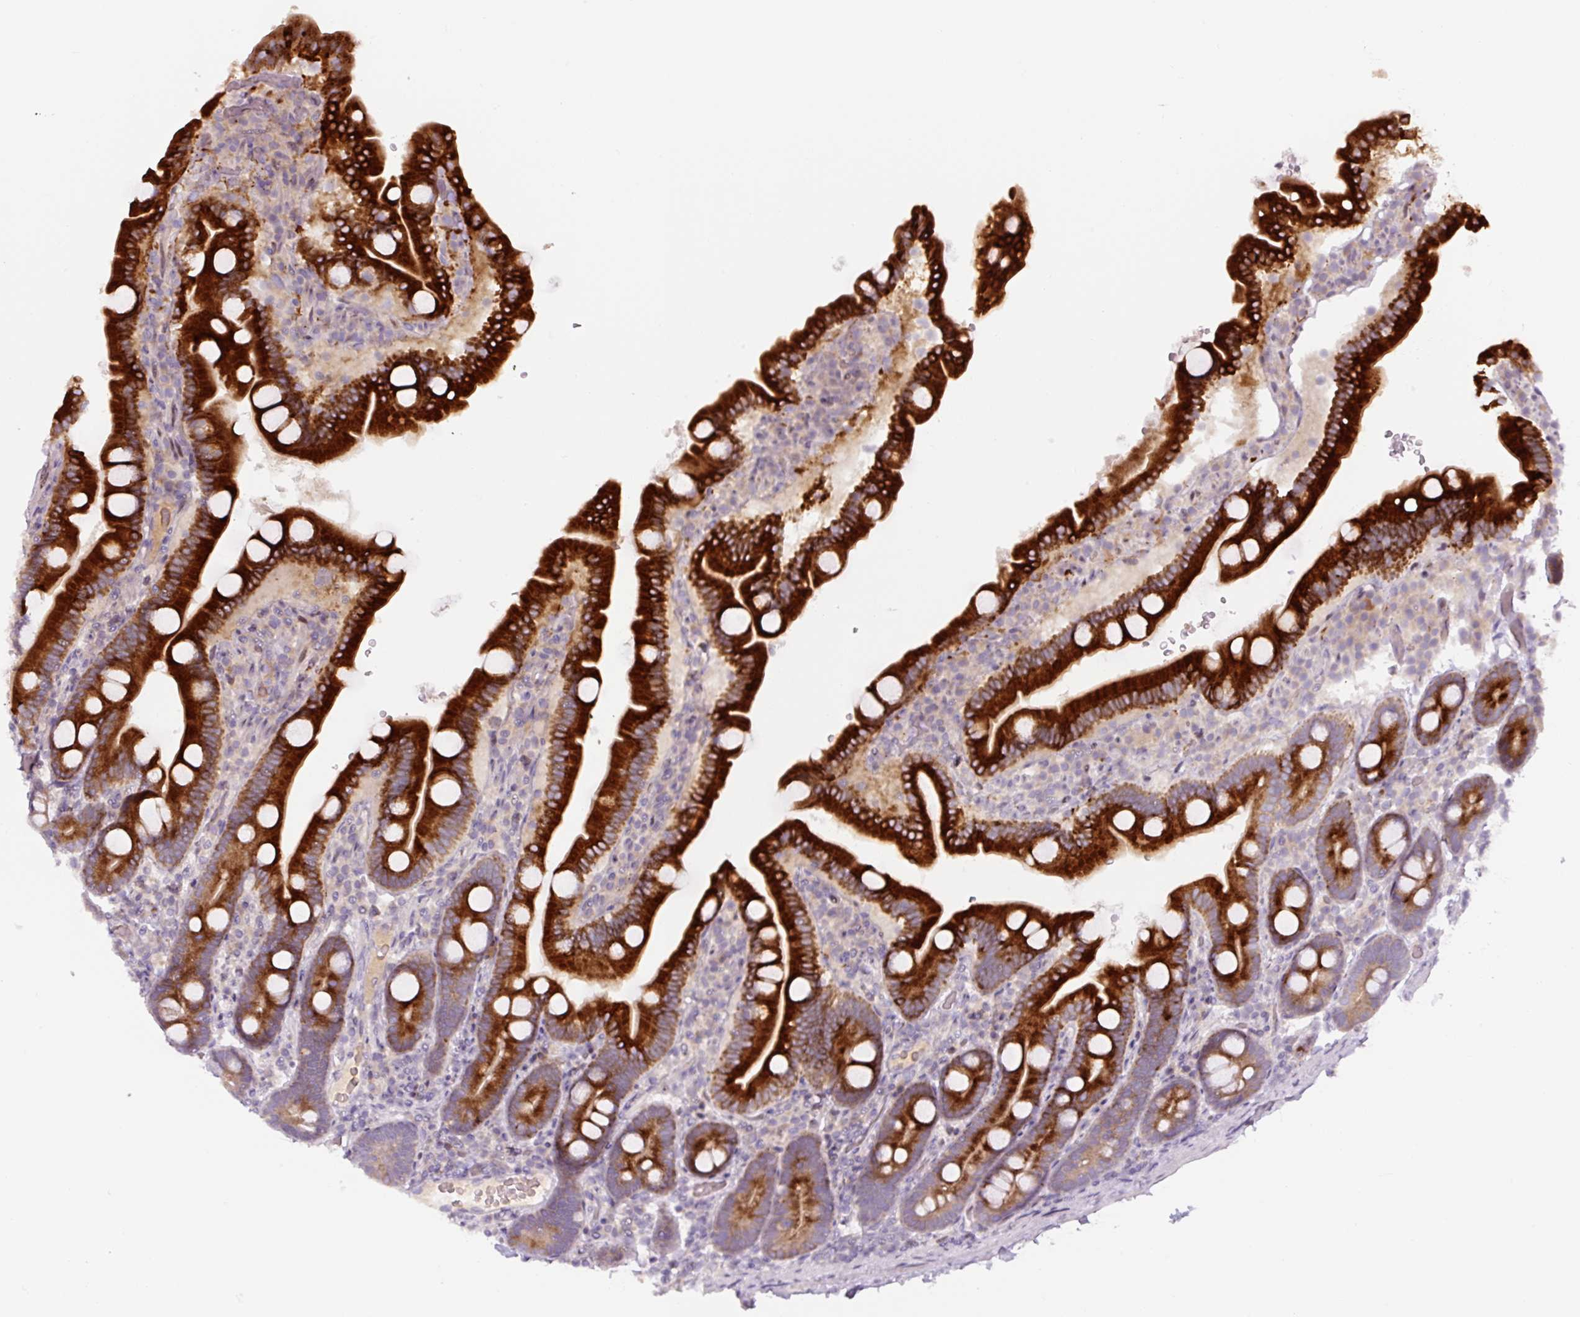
{"staining": {"intensity": "strong", "quantity": ">75%", "location": "cytoplasmic/membranous"}, "tissue": "duodenum", "cell_type": "Glandular cells", "image_type": "normal", "snomed": [{"axis": "morphology", "description": "Normal tissue, NOS"}, {"axis": "topography", "description": "Duodenum"}], "caption": "Immunohistochemistry micrograph of benign duodenum: duodenum stained using immunohistochemistry shows high levels of strong protein expression localized specifically in the cytoplasmic/membranous of glandular cells, appearing as a cytoplasmic/membranous brown color.", "gene": "YIF1B", "patient": {"sex": "male", "age": 55}}